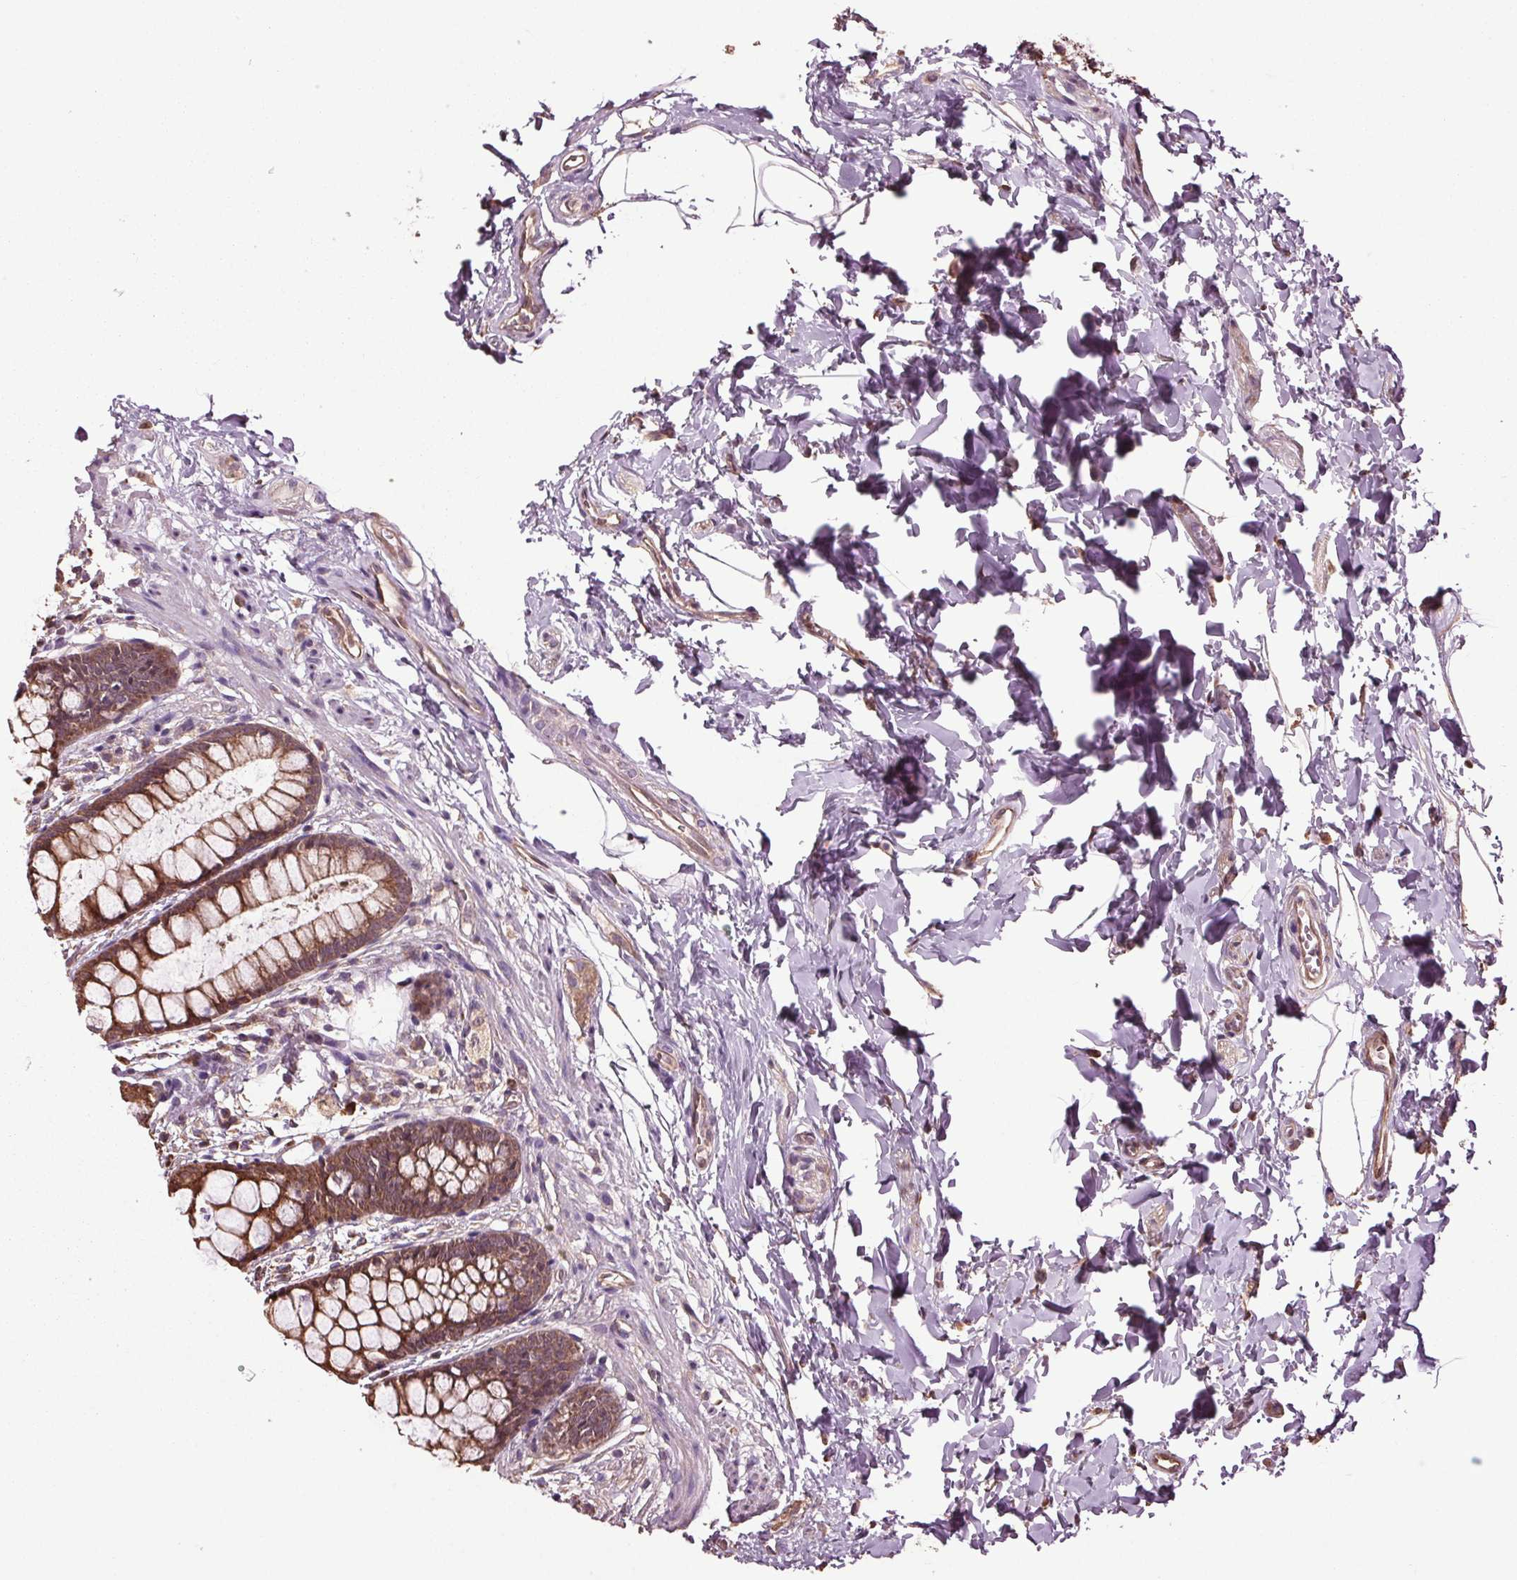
{"staining": {"intensity": "strong", "quantity": ">75%", "location": "cytoplasmic/membranous"}, "tissue": "rectum", "cell_type": "Glandular cells", "image_type": "normal", "snomed": [{"axis": "morphology", "description": "Normal tissue, NOS"}, {"axis": "topography", "description": "Rectum"}], "caption": "A histopathology image of rectum stained for a protein demonstrates strong cytoplasmic/membranous brown staining in glandular cells. (IHC, brightfield microscopy, high magnification).", "gene": "RNPEP", "patient": {"sex": "female", "age": 62}}